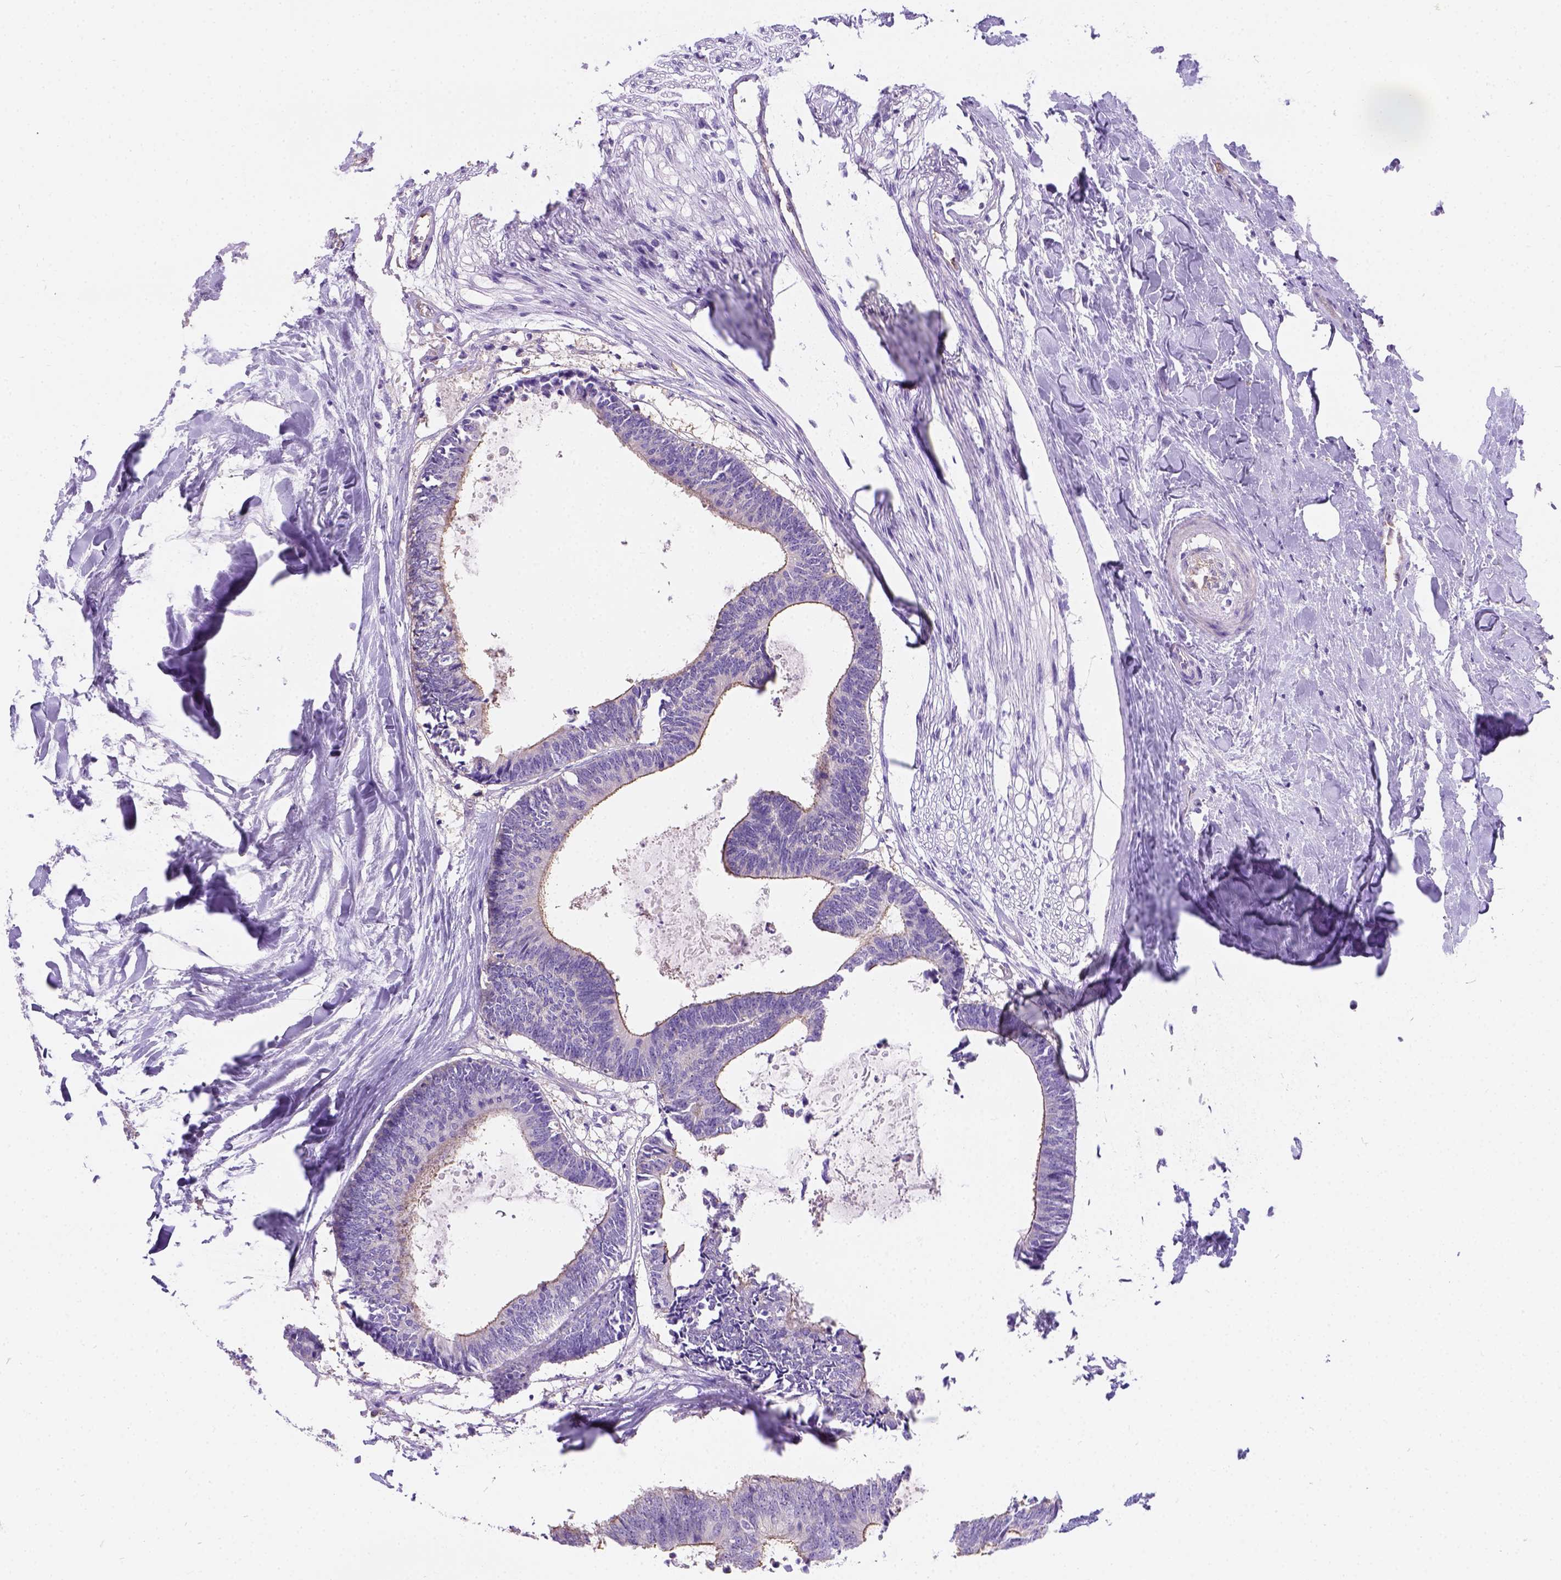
{"staining": {"intensity": "moderate", "quantity": "25%-75%", "location": "cytoplasmic/membranous"}, "tissue": "colorectal cancer", "cell_type": "Tumor cells", "image_type": "cancer", "snomed": [{"axis": "morphology", "description": "Adenocarcinoma, NOS"}, {"axis": "topography", "description": "Colon"}, {"axis": "topography", "description": "Rectum"}], "caption": "Protein expression analysis of colorectal adenocarcinoma reveals moderate cytoplasmic/membranous staining in about 25%-75% of tumor cells.", "gene": "PHF7", "patient": {"sex": "male", "age": 57}}